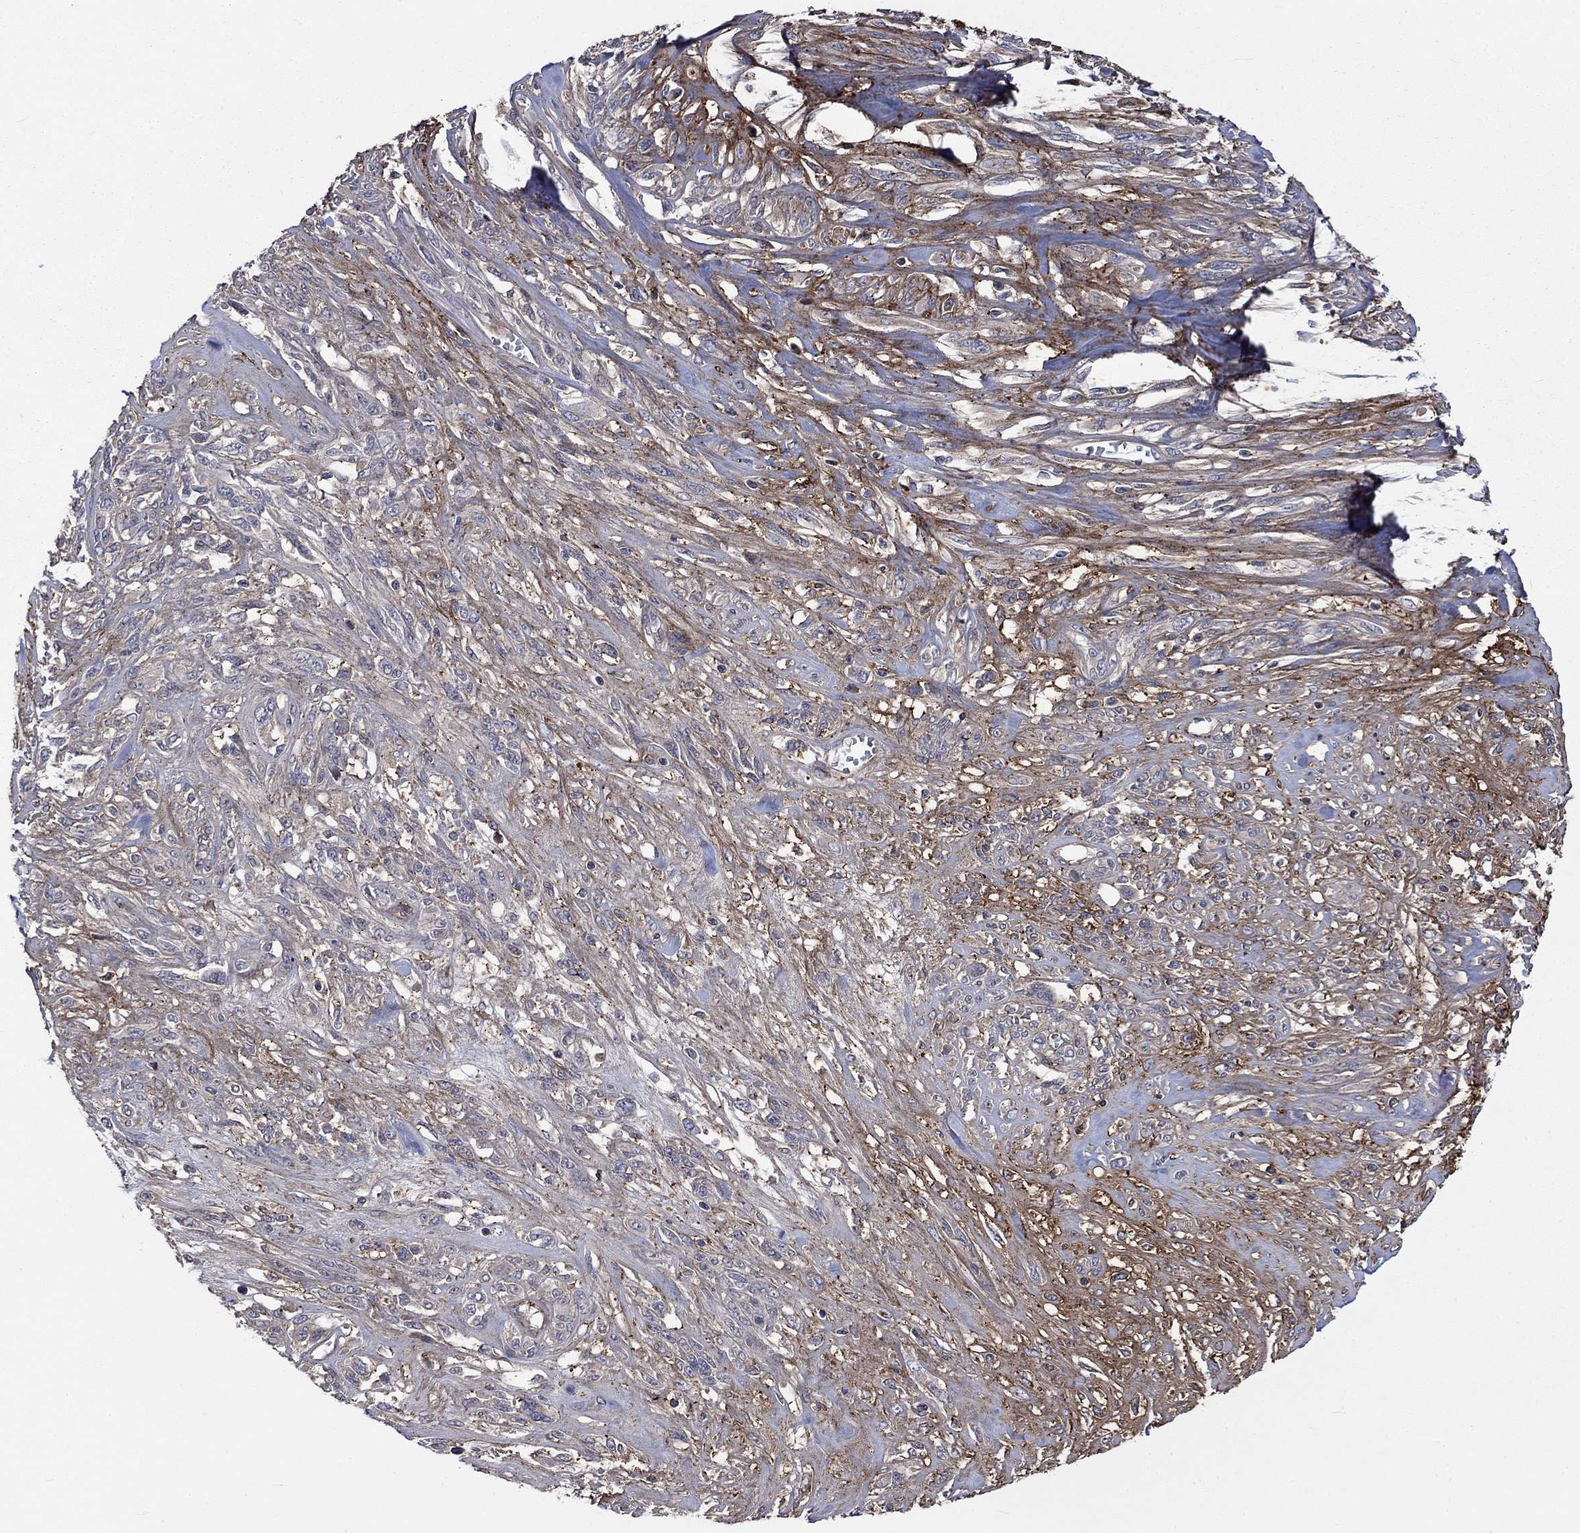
{"staining": {"intensity": "negative", "quantity": "none", "location": "none"}, "tissue": "melanoma", "cell_type": "Tumor cells", "image_type": "cancer", "snomed": [{"axis": "morphology", "description": "Malignant melanoma, NOS"}, {"axis": "topography", "description": "Skin"}], "caption": "Tumor cells show no significant expression in melanoma.", "gene": "VCAN", "patient": {"sex": "female", "age": 91}}